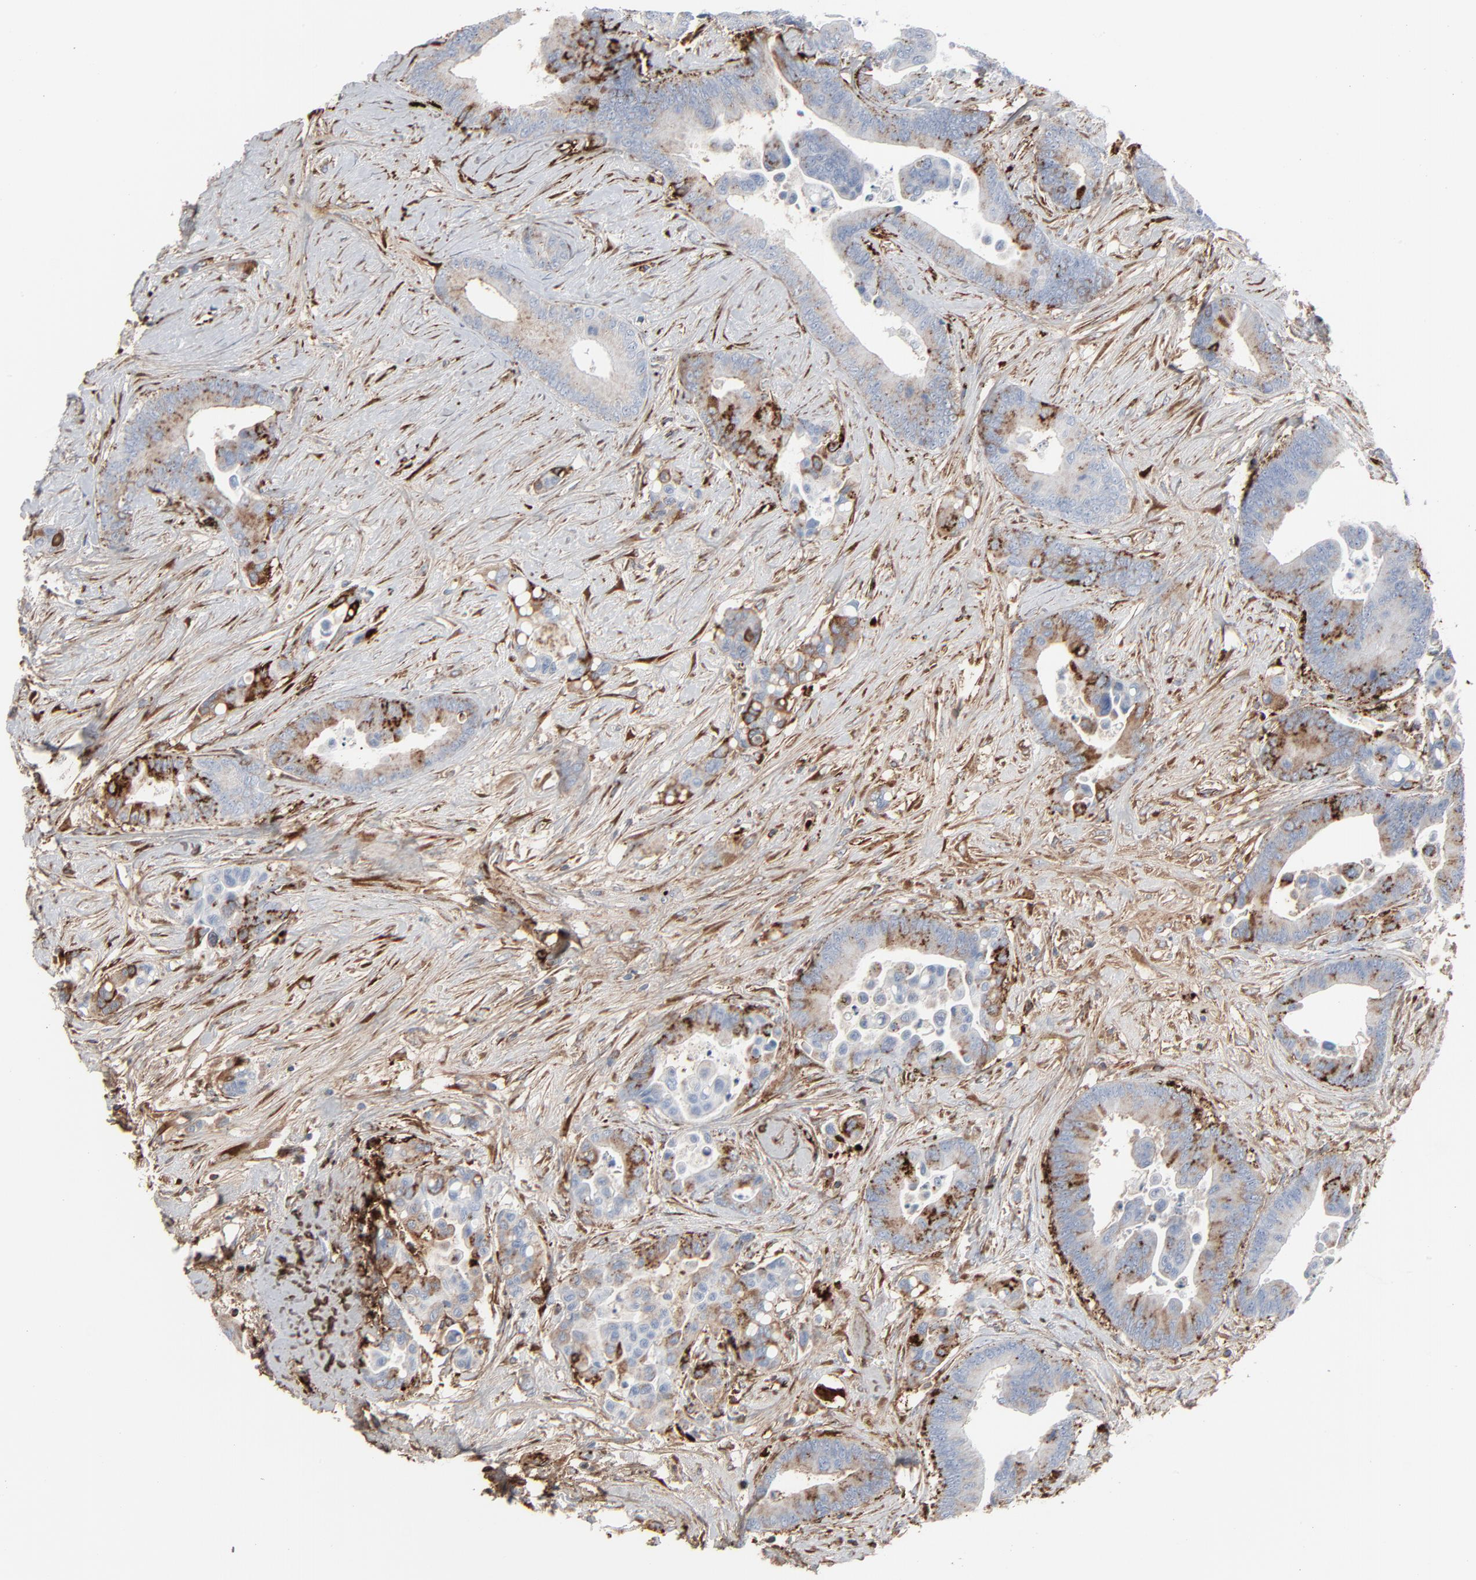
{"staining": {"intensity": "strong", "quantity": "<25%", "location": "cytoplasmic/membranous"}, "tissue": "colorectal cancer", "cell_type": "Tumor cells", "image_type": "cancer", "snomed": [{"axis": "morphology", "description": "Adenocarcinoma, NOS"}, {"axis": "topography", "description": "Colon"}], "caption": "Tumor cells exhibit medium levels of strong cytoplasmic/membranous positivity in about <25% of cells in human adenocarcinoma (colorectal). Using DAB (brown) and hematoxylin (blue) stains, captured at high magnification using brightfield microscopy.", "gene": "BGN", "patient": {"sex": "male", "age": 82}}